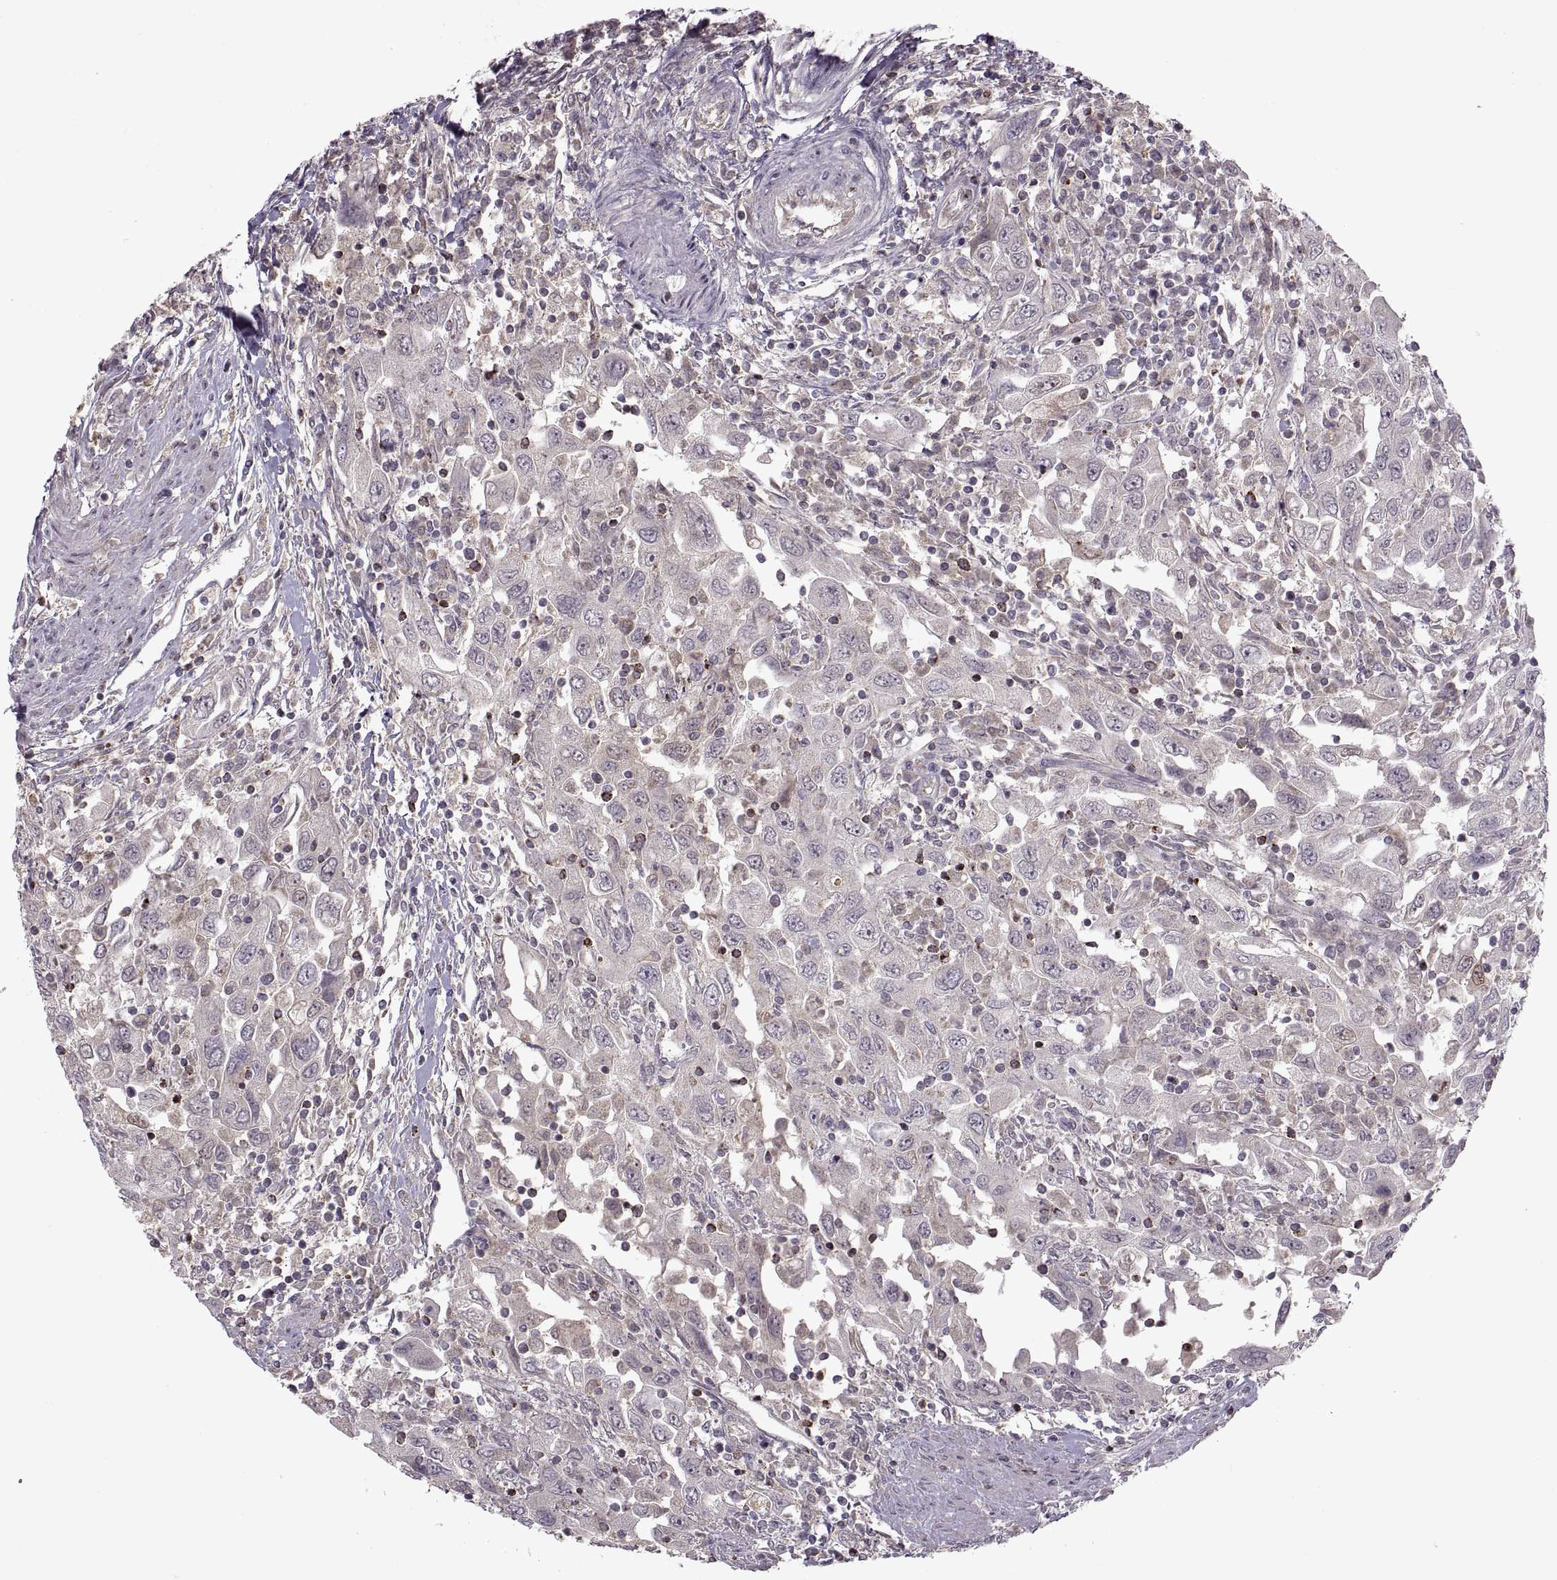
{"staining": {"intensity": "negative", "quantity": "none", "location": "none"}, "tissue": "urothelial cancer", "cell_type": "Tumor cells", "image_type": "cancer", "snomed": [{"axis": "morphology", "description": "Urothelial carcinoma, High grade"}, {"axis": "topography", "description": "Urinary bladder"}], "caption": "This is an immunohistochemistry image of human urothelial cancer. There is no positivity in tumor cells.", "gene": "PIERCE1", "patient": {"sex": "male", "age": 76}}